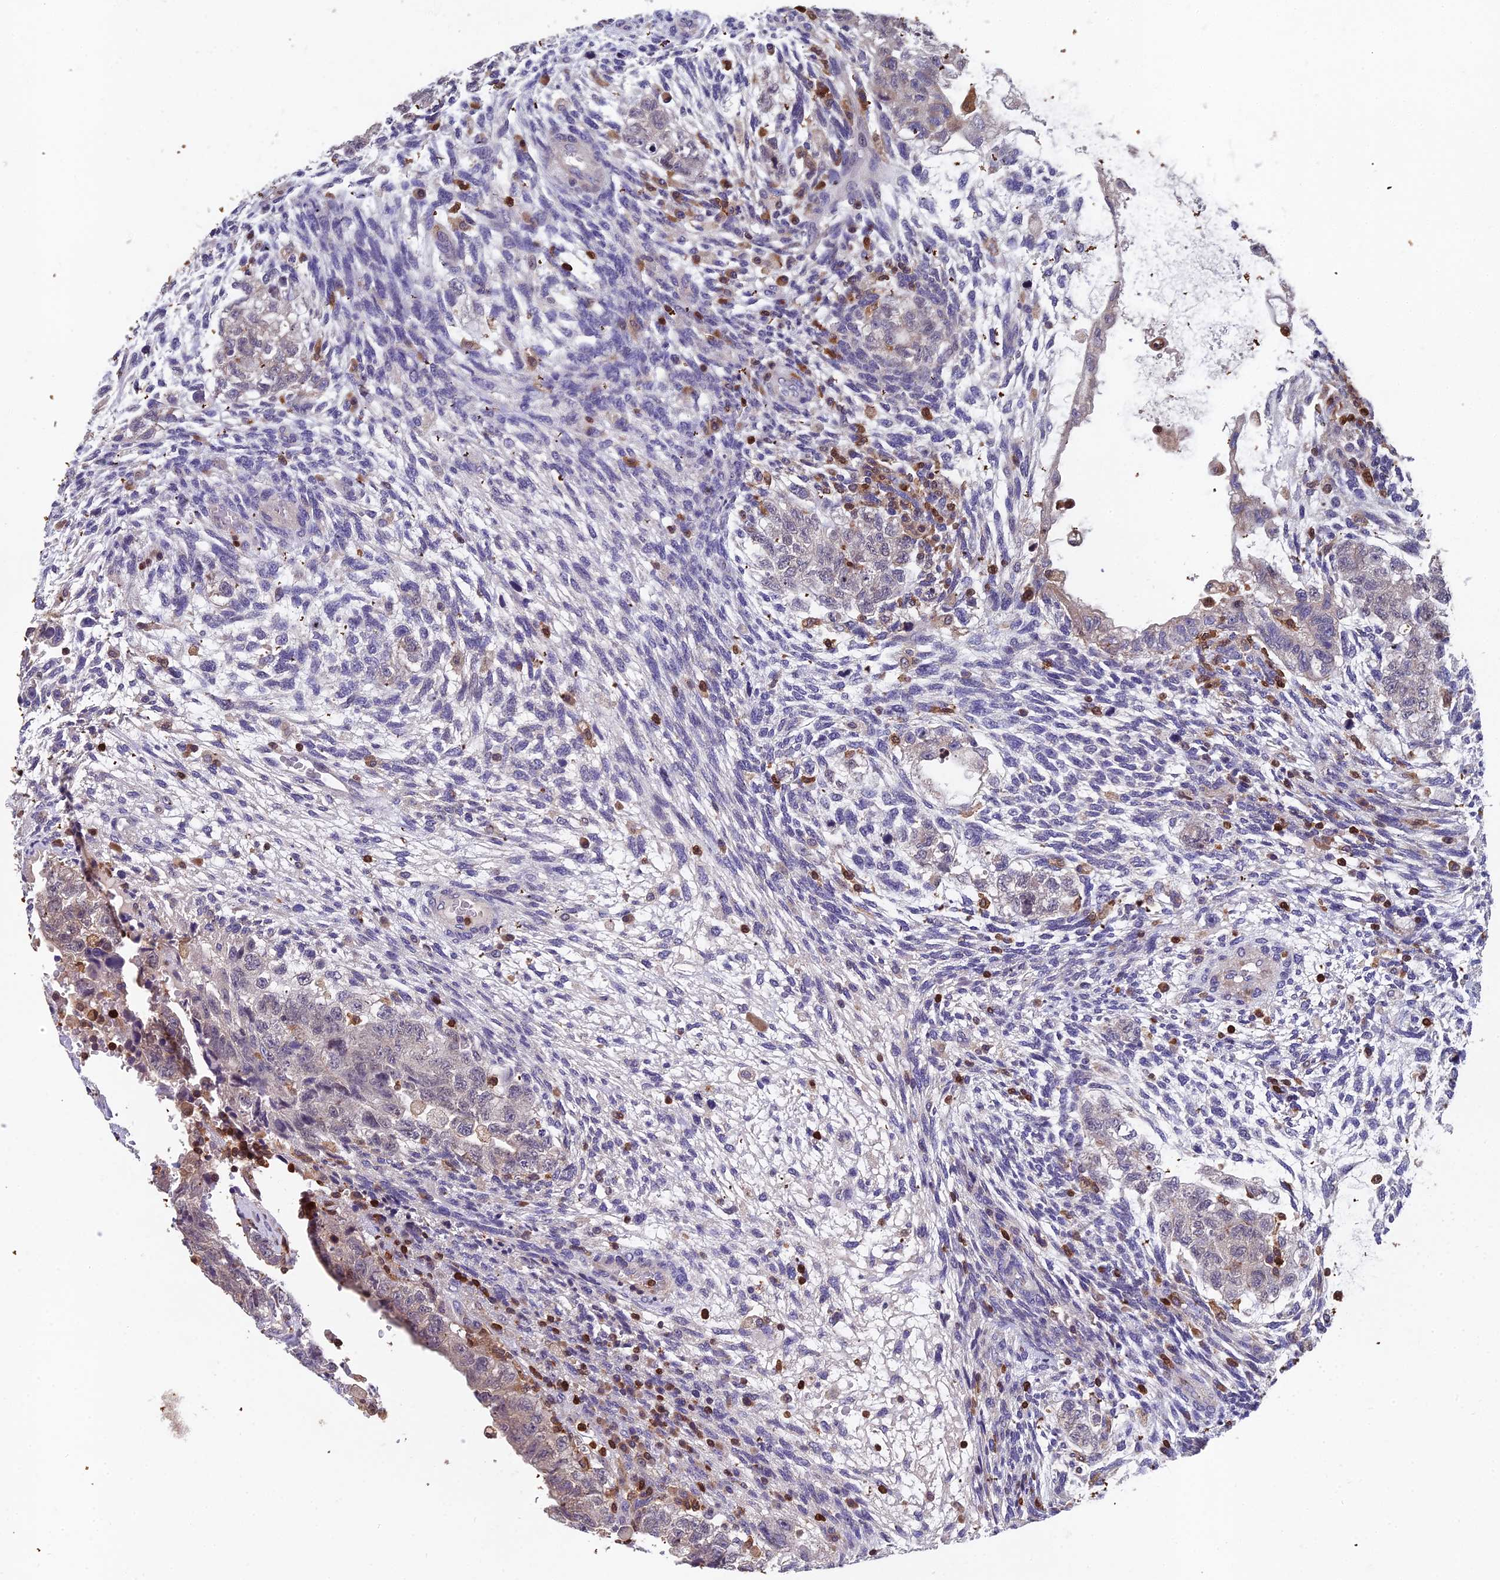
{"staining": {"intensity": "negative", "quantity": "none", "location": "none"}, "tissue": "testis cancer", "cell_type": "Tumor cells", "image_type": "cancer", "snomed": [{"axis": "morphology", "description": "Normal tissue, NOS"}, {"axis": "morphology", "description": "Carcinoma, Embryonal, NOS"}, {"axis": "topography", "description": "Testis"}], "caption": "DAB immunohistochemical staining of human testis cancer (embryonal carcinoma) exhibits no significant positivity in tumor cells. Brightfield microscopy of immunohistochemistry (IHC) stained with DAB (brown) and hematoxylin (blue), captured at high magnification.", "gene": "GALK2", "patient": {"sex": "male", "age": 36}}